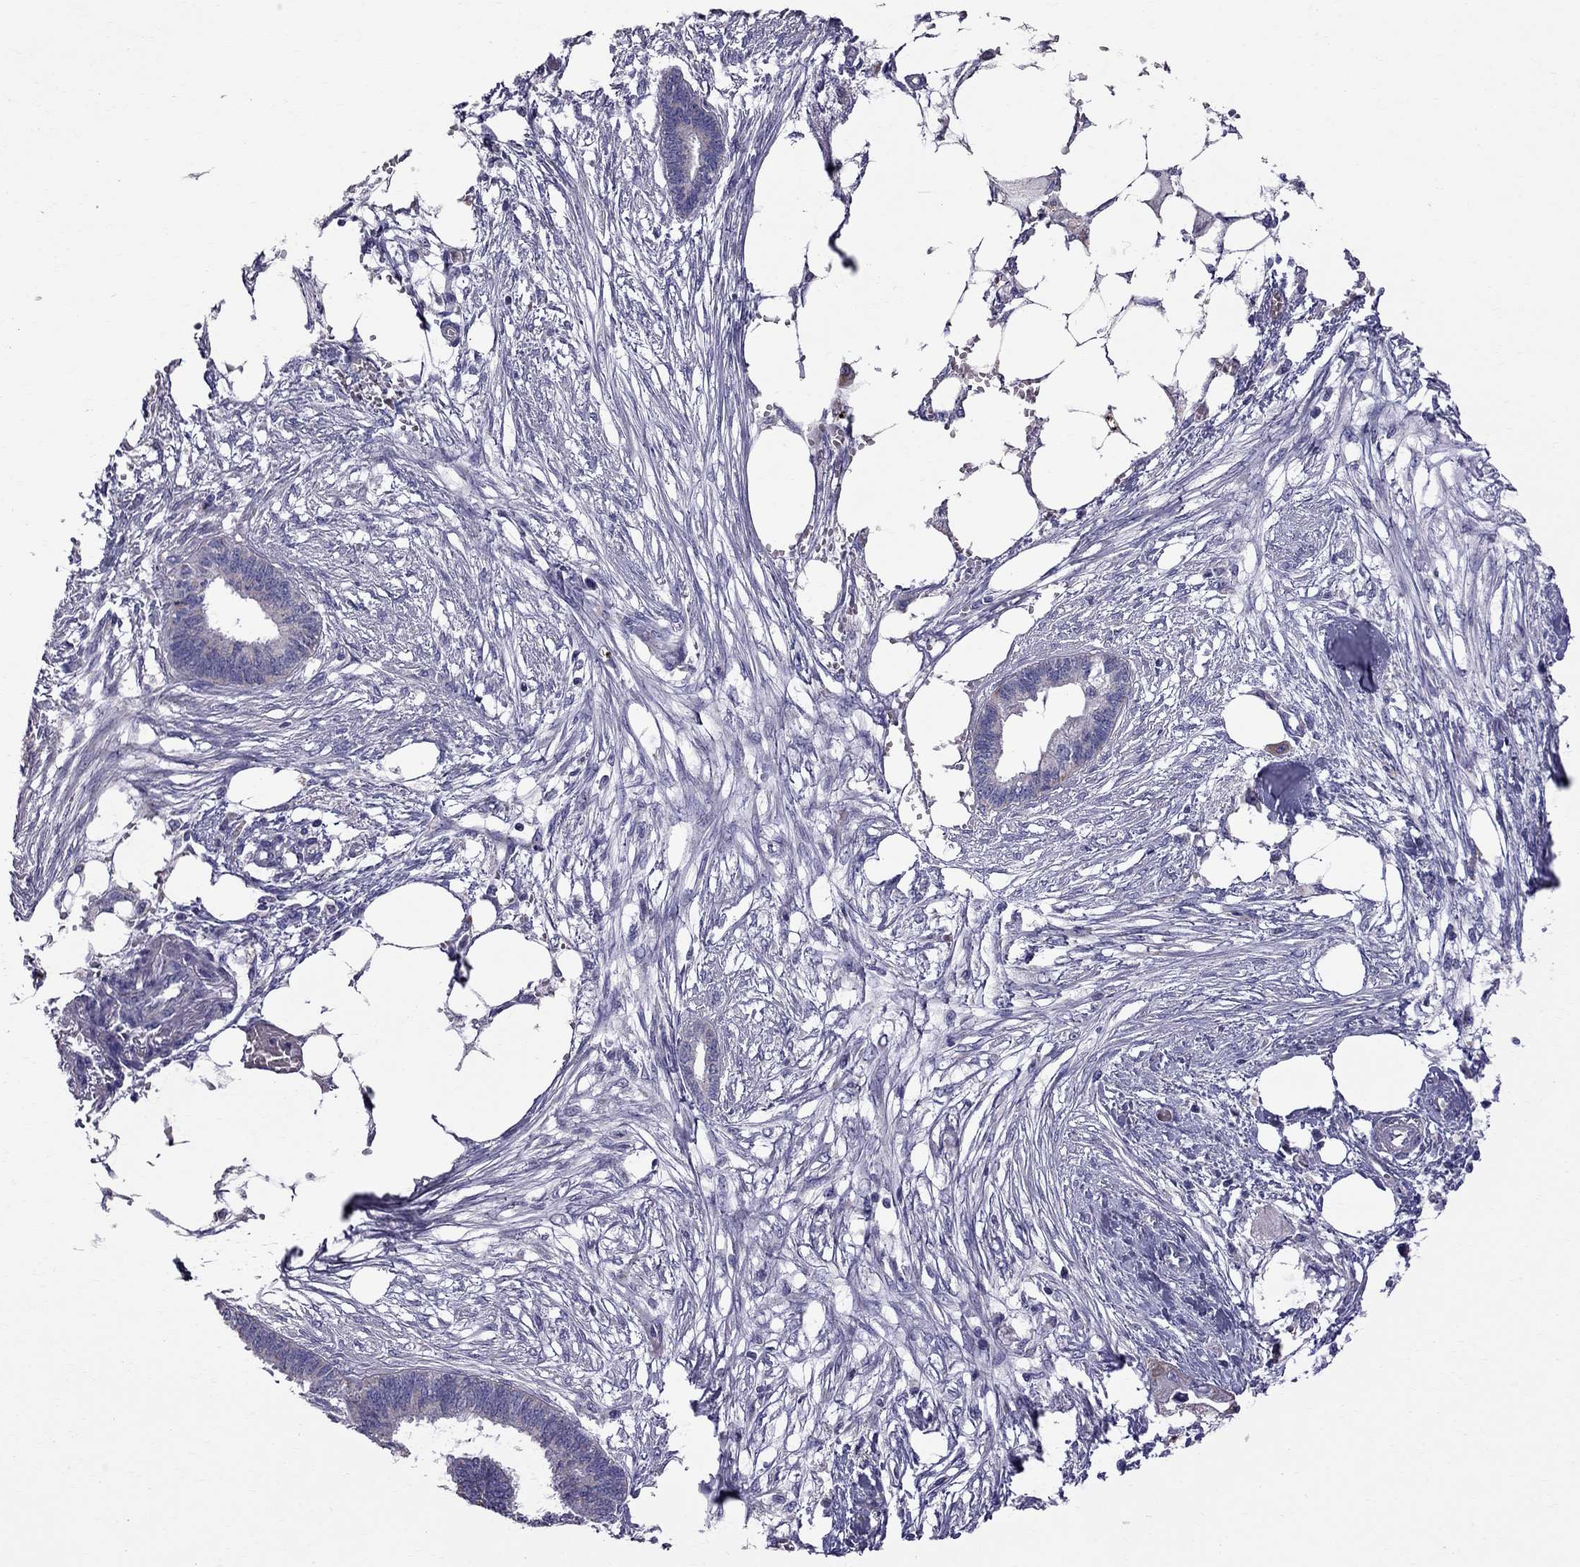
{"staining": {"intensity": "negative", "quantity": "none", "location": "none"}, "tissue": "endometrial cancer", "cell_type": "Tumor cells", "image_type": "cancer", "snomed": [{"axis": "morphology", "description": "Adenocarcinoma, NOS"}, {"axis": "morphology", "description": "Adenocarcinoma, metastatic, NOS"}, {"axis": "topography", "description": "Adipose tissue"}, {"axis": "topography", "description": "Endometrium"}], "caption": "The IHC micrograph has no significant positivity in tumor cells of endometrial metastatic adenocarcinoma tissue.", "gene": "TTLL13", "patient": {"sex": "female", "age": 67}}